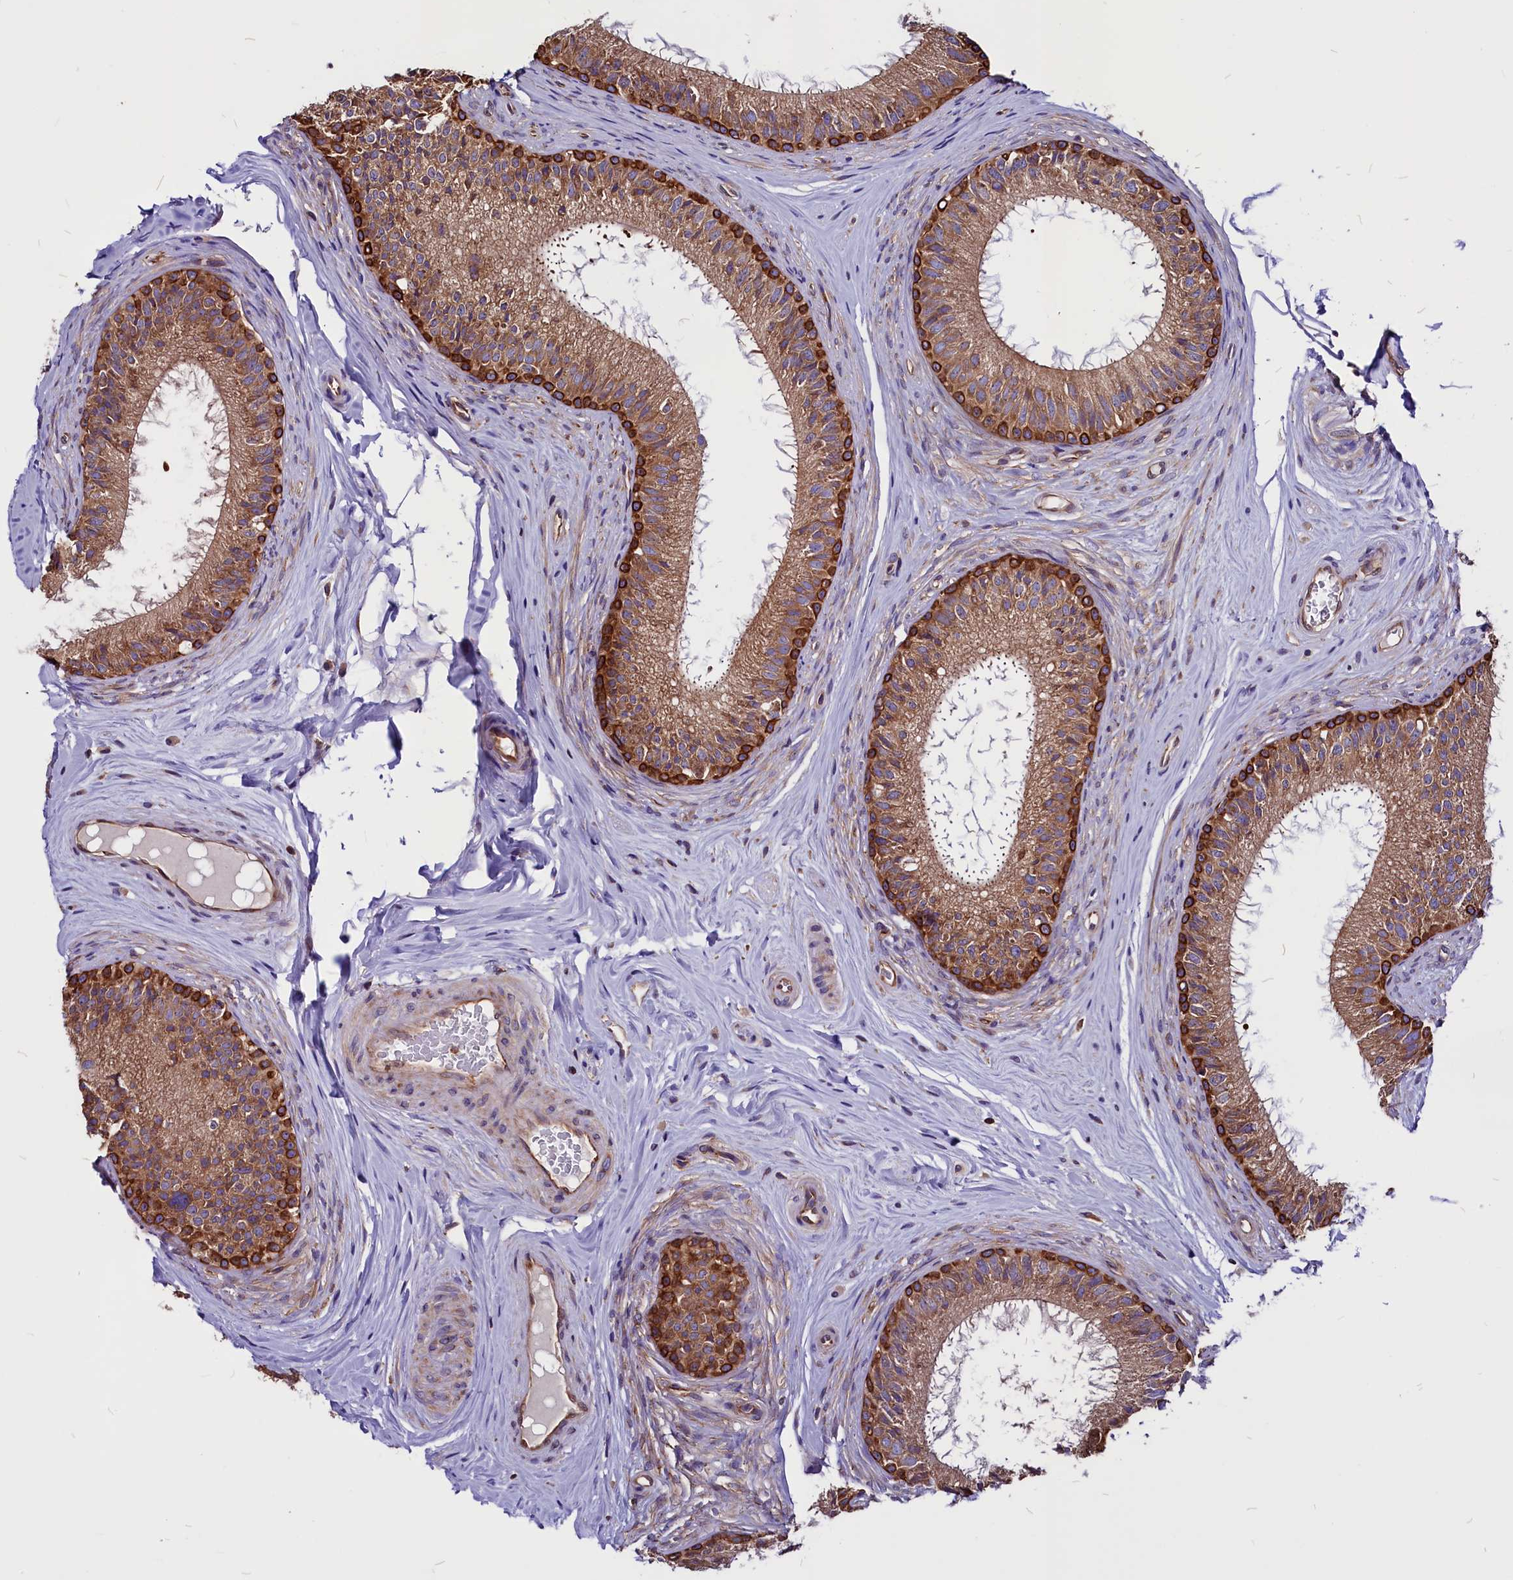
{"staining": {"intensity": "strong", "quantity": "25%-75%", "location": "cytoplasmic/membranous"}, "tissue": "epididymis", "cell_type": "Glandular cells", "image_type": "normal", "snomed": [{"axis": "morphology", "description": "Normal tissue, NOS"}, {"axis": "topography", "description": "Epididymis"}], "caption": "Unremarkable epididymis was stained to show a protein in brown. There is high levels of strong cytoplasmic/membranous positivity in about 25%-75% of glandular cells. (Stains: DAB in brown, nuclei in blue, Microscopy: brightfield microscopy at high magnification).", "gene": "EIF3G", "patient": {"sex": "male", "age": 33}}